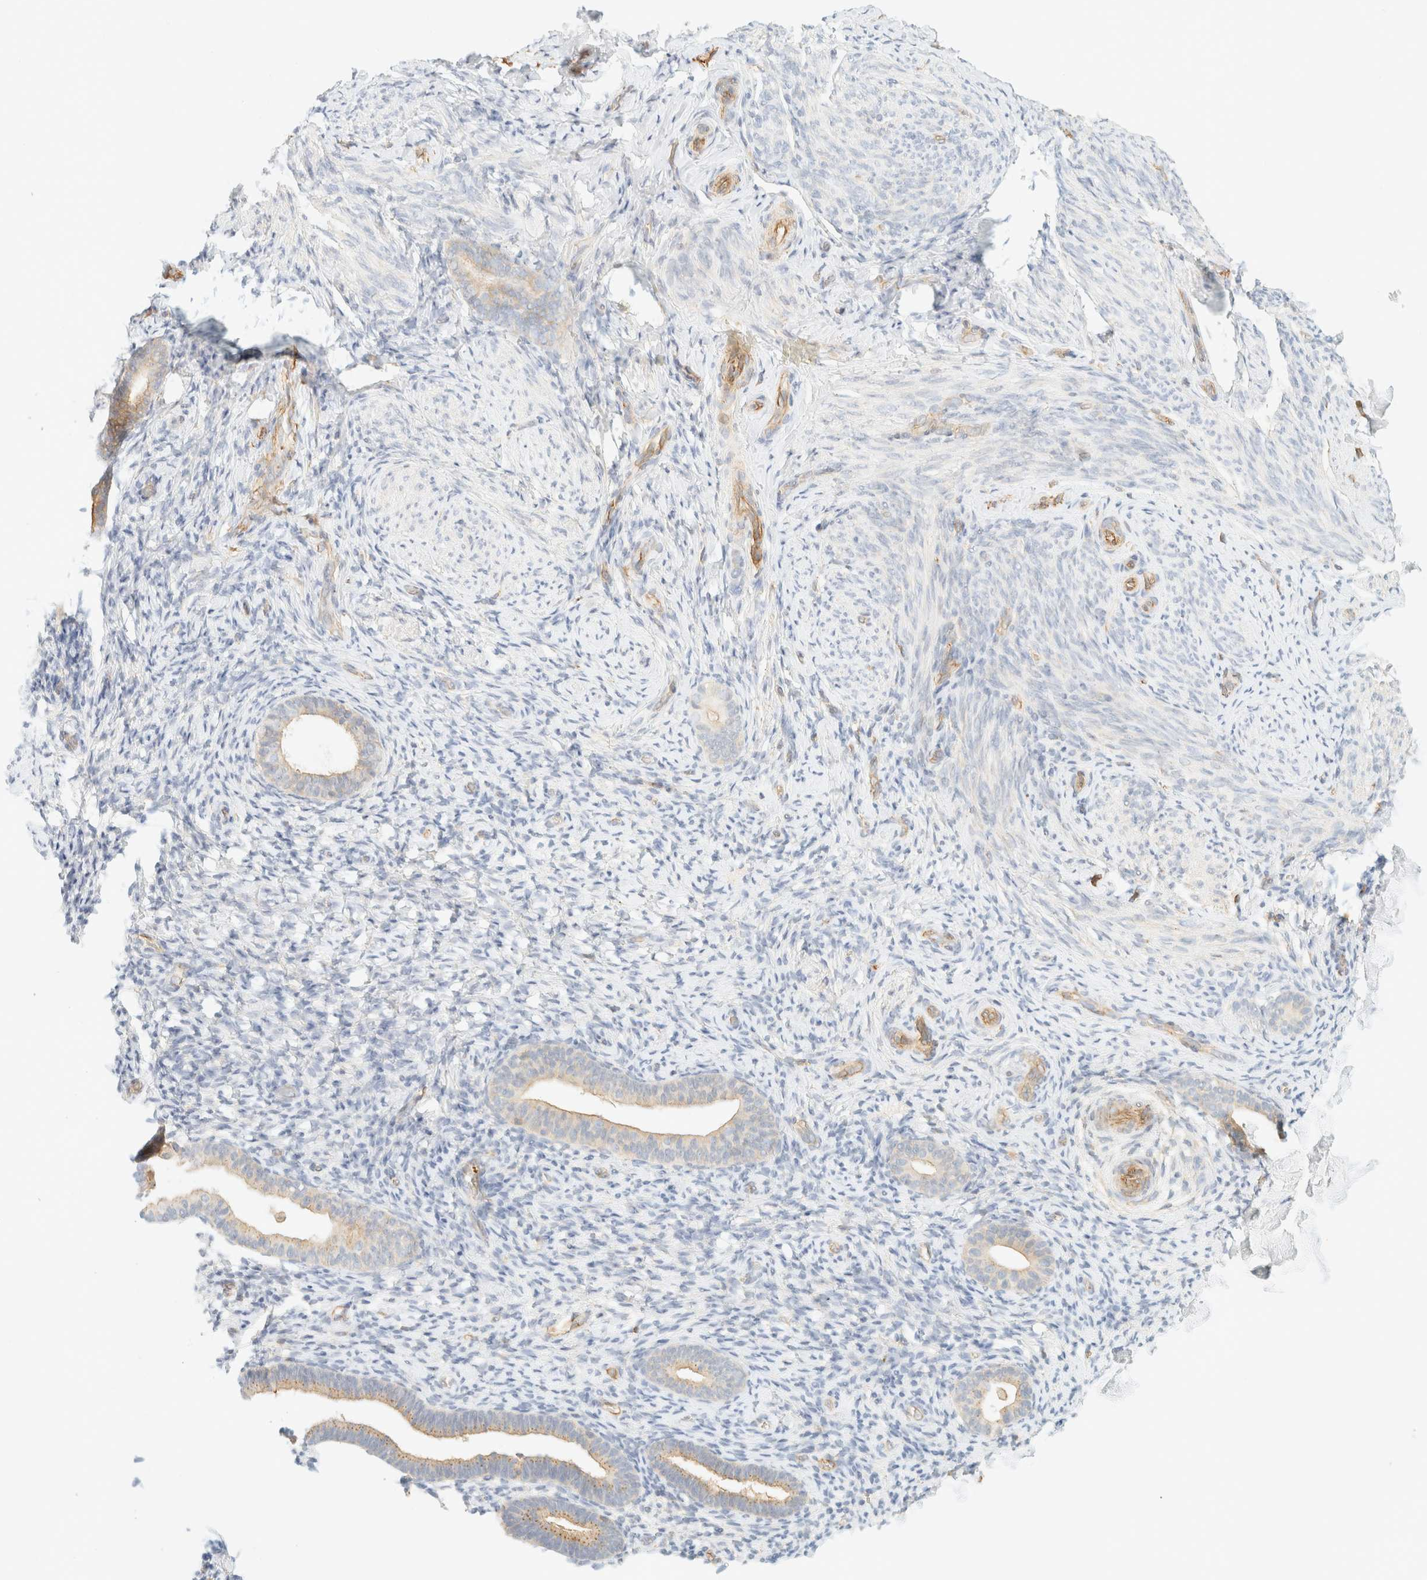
{"staining": {"intensity": "negative", "quantity": "none", "location": "none"}, "tissue": "endometrium", "cell_type": "Cells in endometrial stroma", "image_type": "normal", "snomed": [{"axis": "morphology", "description": "Normal tissue, NOS"}, {"axis": "topography", "description": "Endometrium"}], "caption": "An immunohistochemistry photomicrograph of benign endometrium is shown. There is no staining in cells in endometrial stroma of endometrium.", "gene": "OTOP2", "patient": {"sex": "female", "age": 51}}